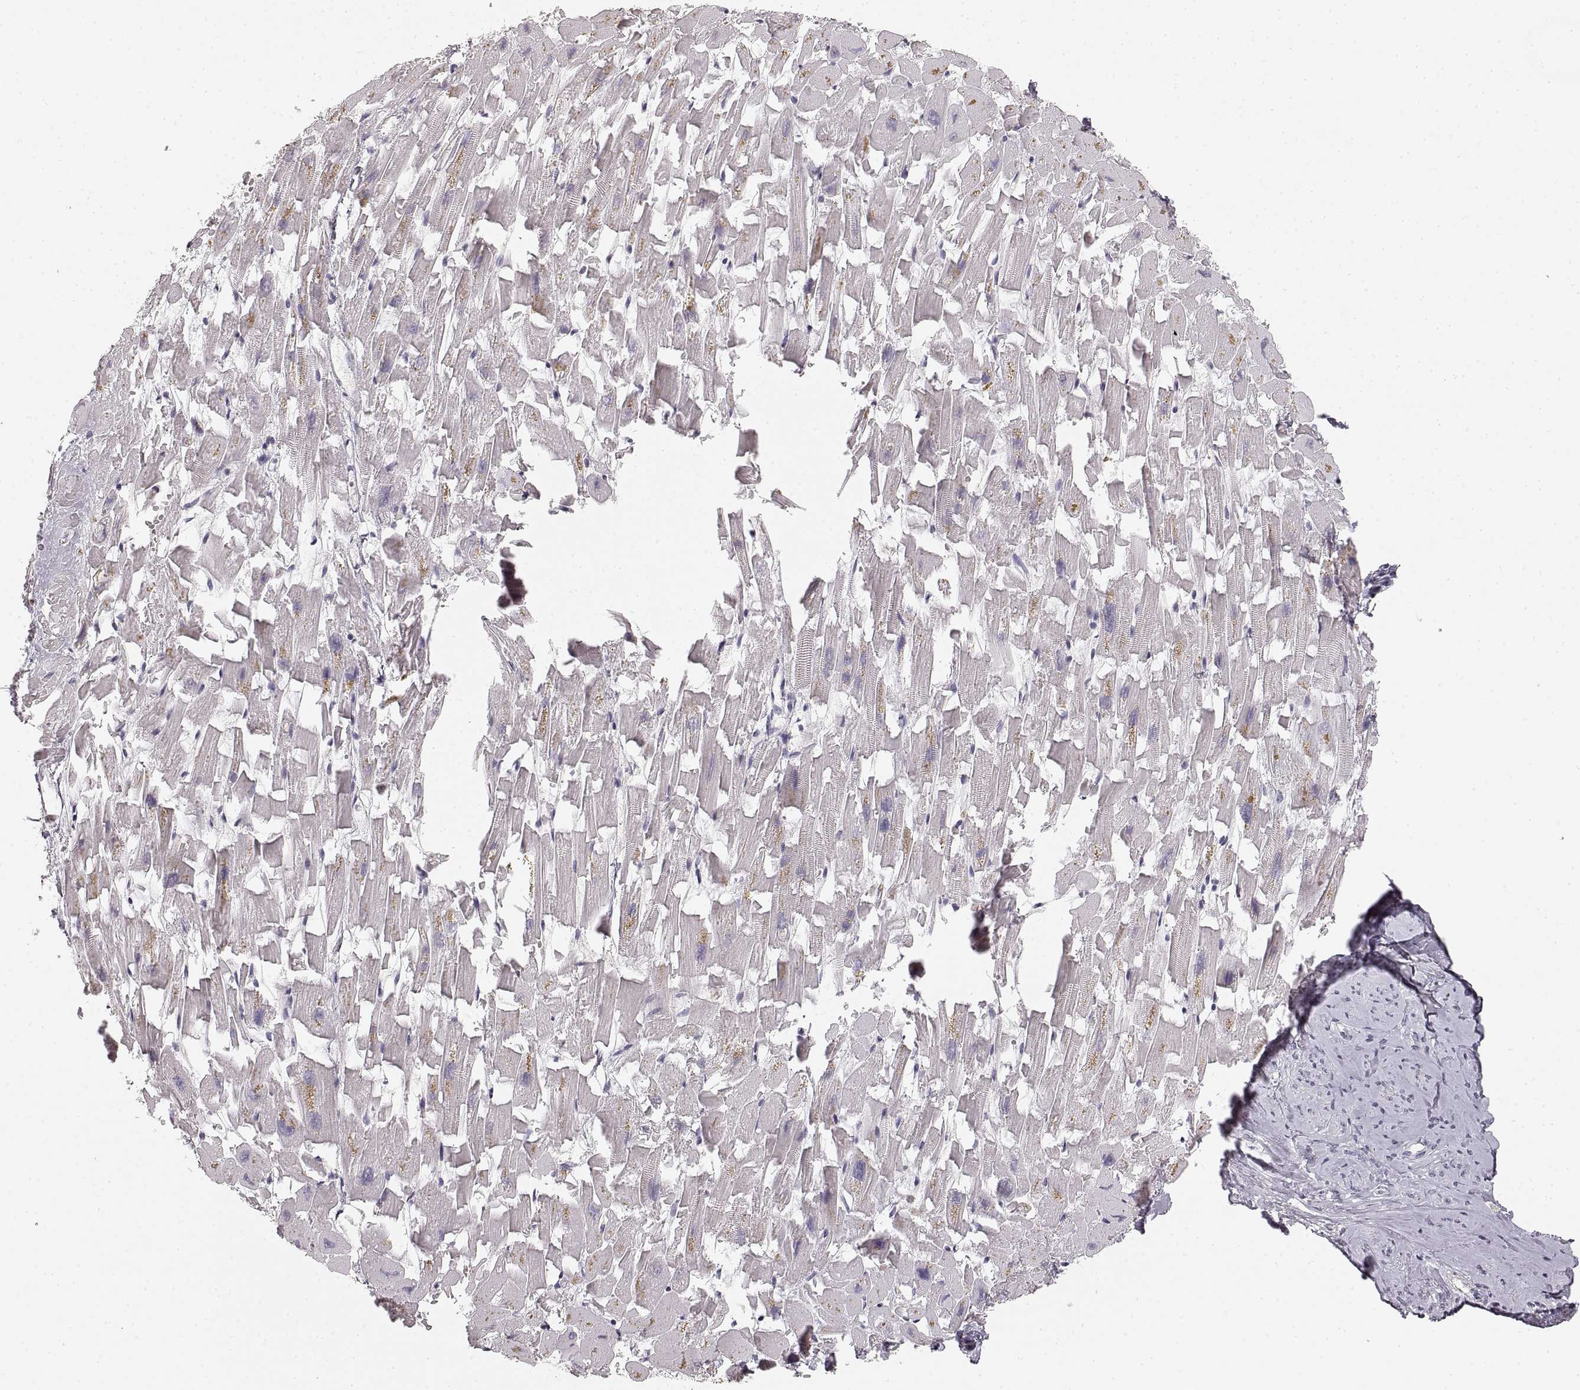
{"staining": {"intensity": "negative", "quantity": "none", "location": "none"}, "tissue": "heart muscle", "cell_type": "Cardiomyocytes", "image_type": "normal", "snomed": [{"axis": "morphology", "description": "Normal tissue, NOS"}, {"axis": "topography", "description": "Heart"}], "caption": "Cardiomyocytes show no significant protein staining in benign heart muscle. (DAB (3,3'-diaminobenzidine) IHC with hematoxylin counter stain).", "gene": "RUNDC3A", "patient": {"sex": "female", "age": 64}}